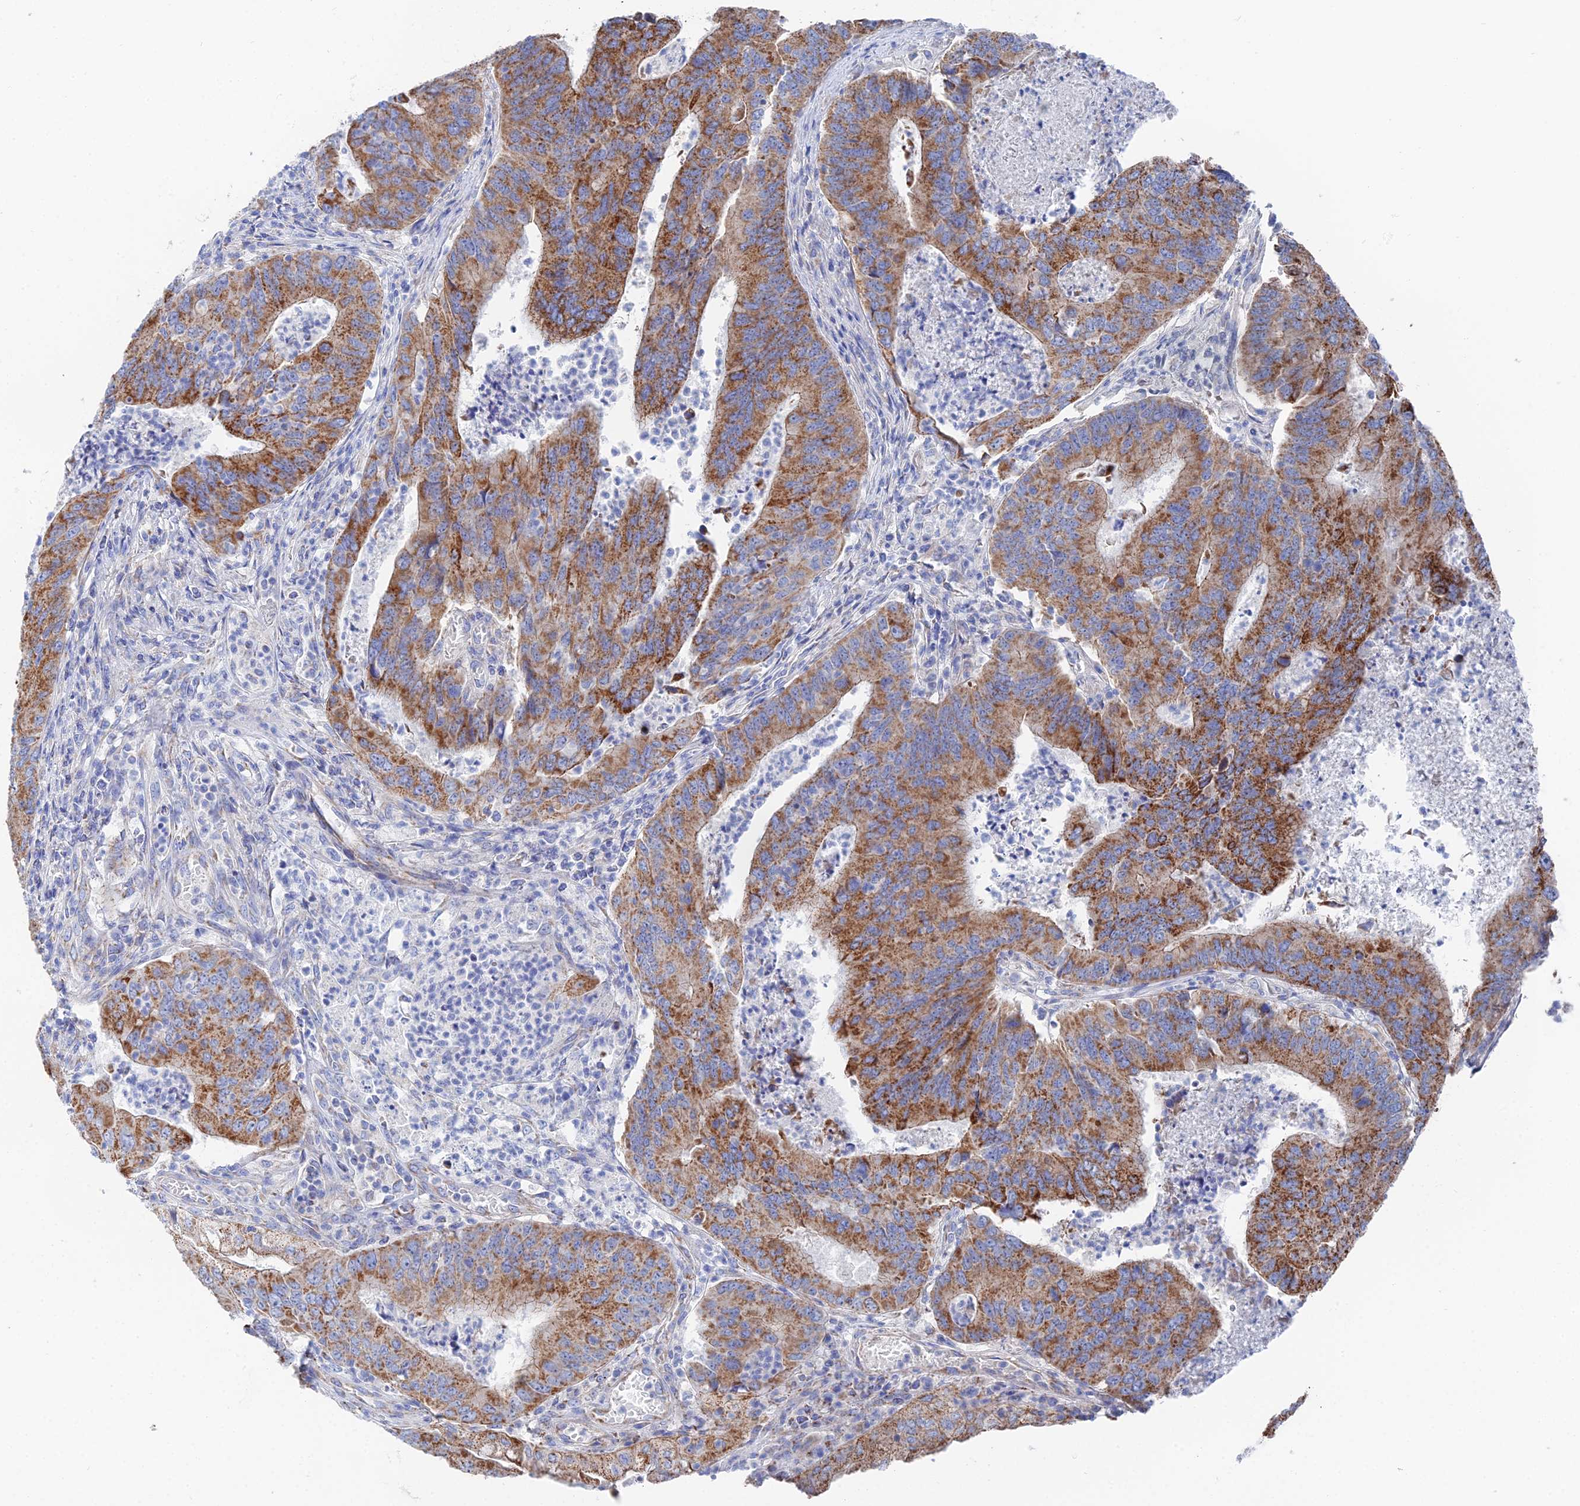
{"staining": {"intensity": "strong", "quantity": ">75%", "location": "cytoplasmic/membranous"}, "tissue": "colorectal cancer", "cell_type": "Tumor cells", "image_type": "cancer", "snomed": [{"axis": "morphology", "description": "Adenocarcinoma, NOS"}, {"axis": "topography", "description": "Colon"}], "caption": "Immunohistochemical staining of human colorectal cancer shows high levels of strong cytoplasmic/membranous positivity in about >75% of tumor cells.", "gene": "IFT80", "patient": {"sex": "female", "age": 67}}